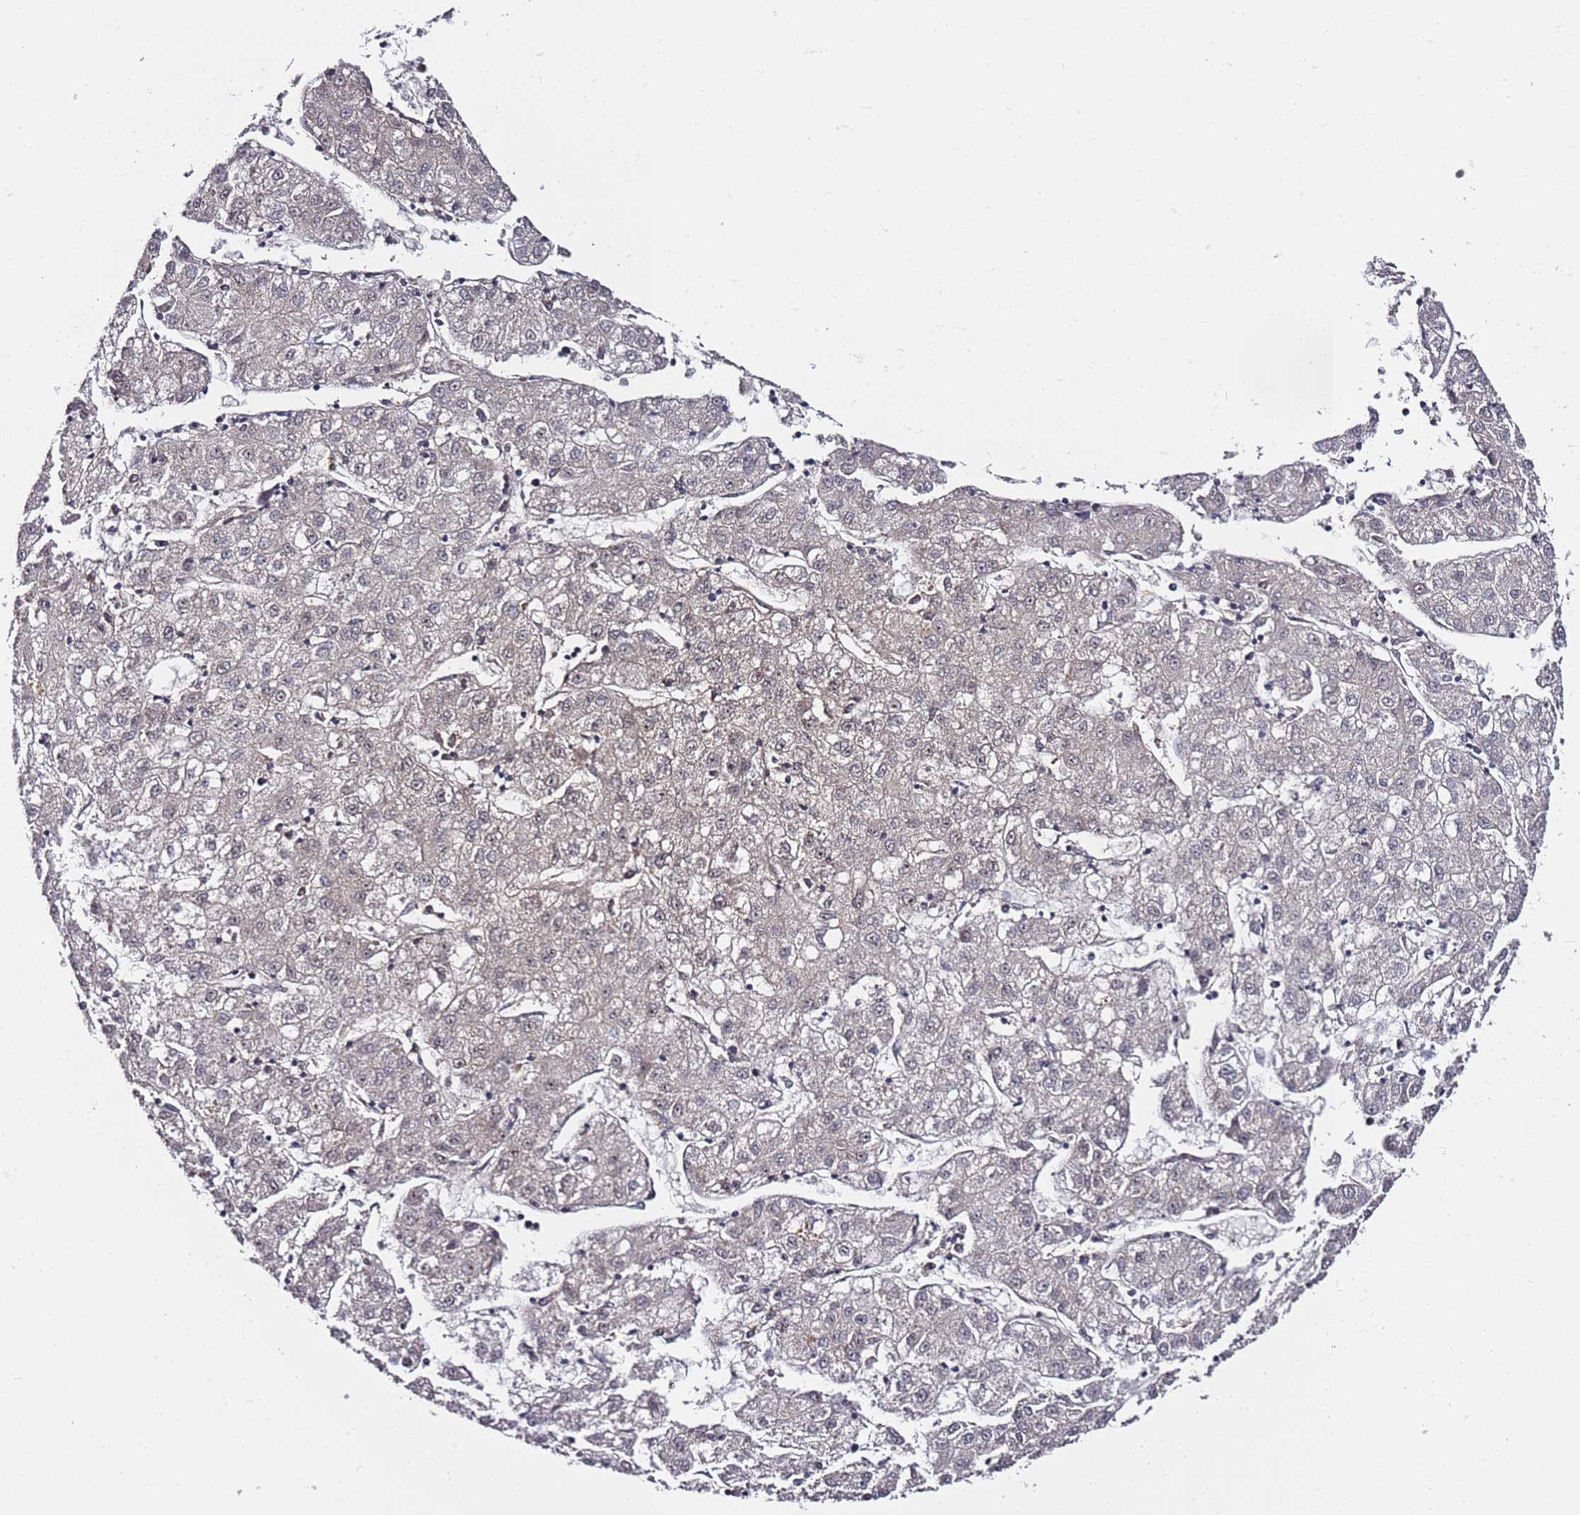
{"staining": {"intensity": "negative", "quantity": "none", "location": "none"}, "tissue": "liver cancer", "cell_type": "Tumor cells", "image_type": "cancer", "snomed": [{"axis": "morphology", "description": "Carcinoma, Hepatocellular, NOS"}, {"axis": "topography", "description": "Liver"}], "caption": "Immunohistochemical staining of human hepatocellular carcinoma (liver) demonstrates no significant positivity in tumor cells.", "gene": "FCF1", "patient": {"sex": "male", "age": 72}}